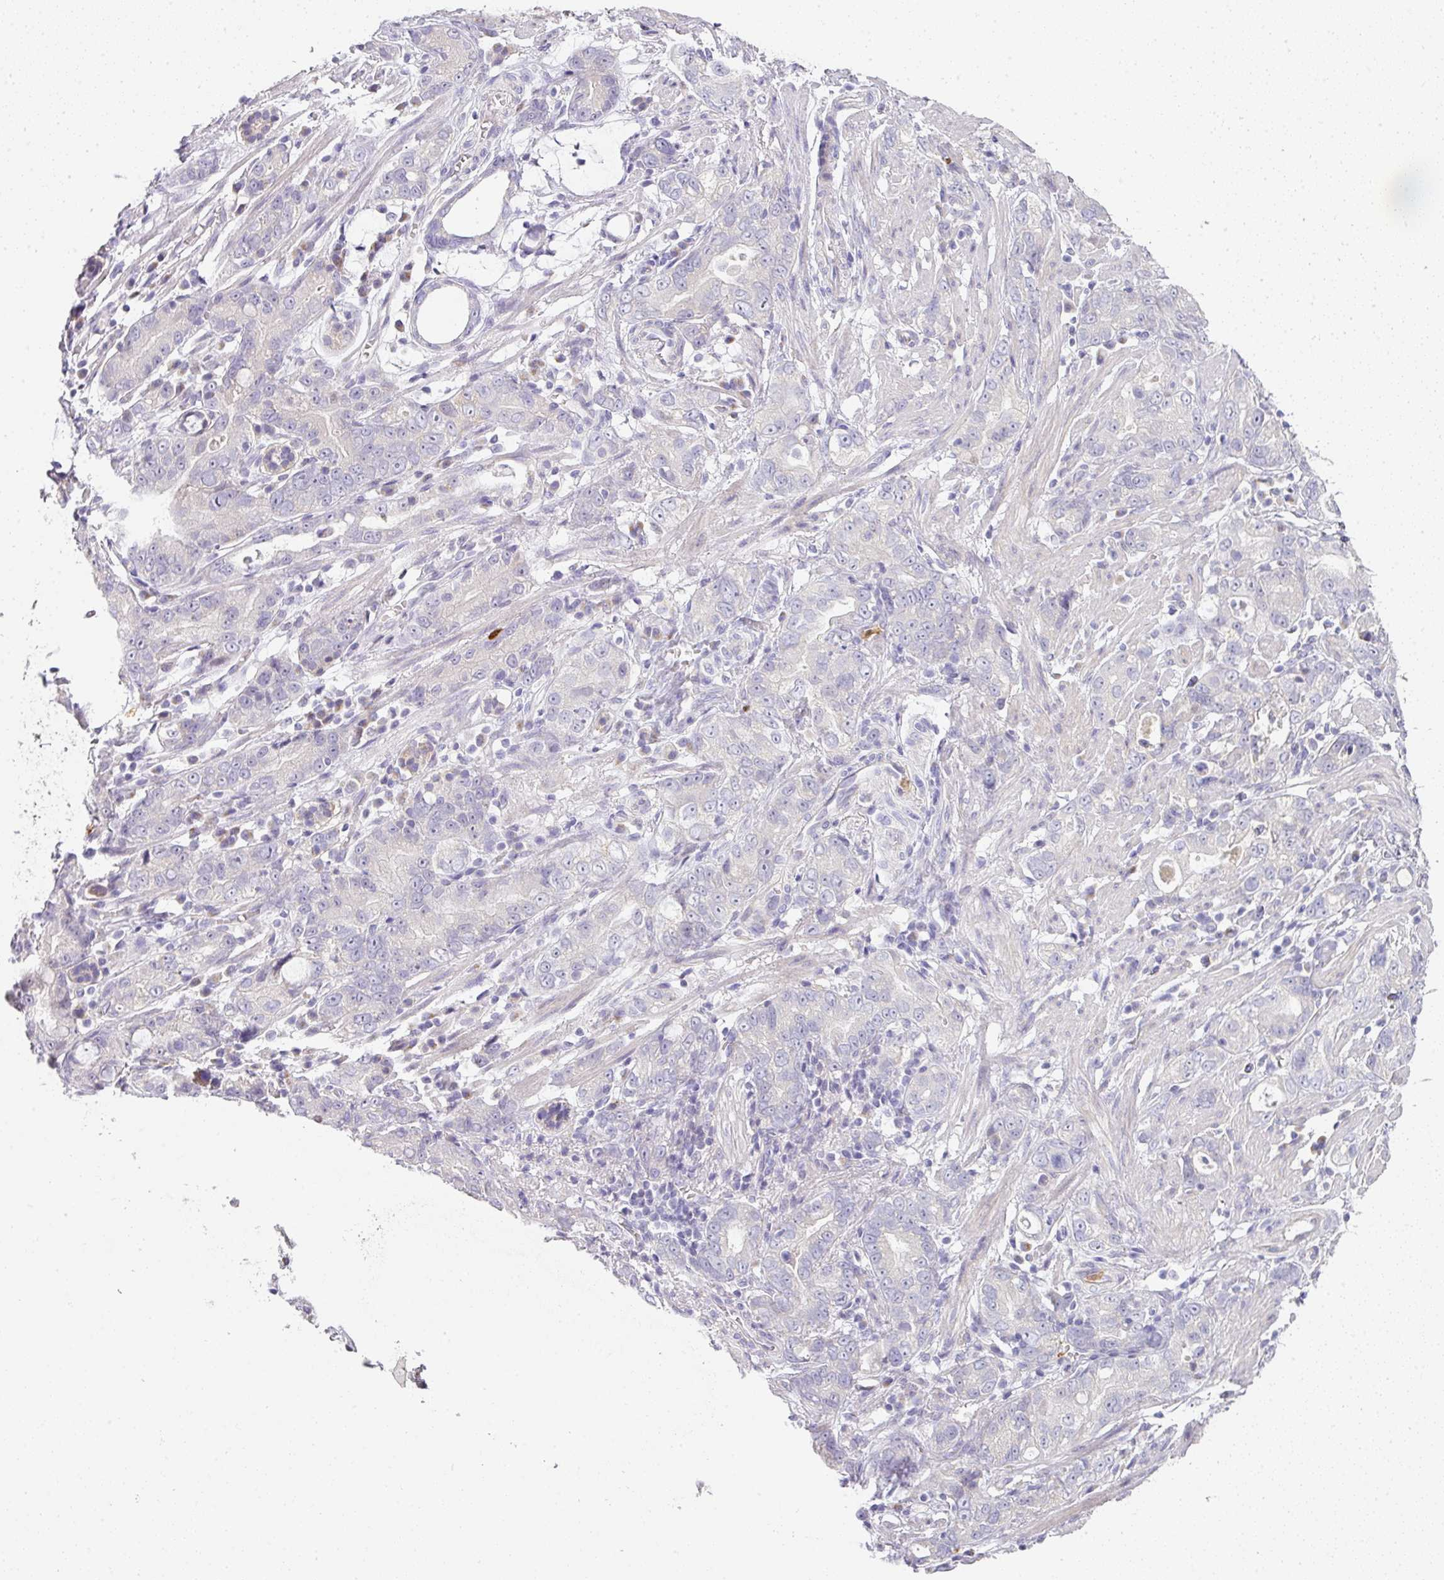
{"staining": {"intensity": "negative", "quantity": "none", "location": "none"}, "tissue": "stomach cancer", "cell_type": "Tumor cells", "image_type": "cancer", "snomed": [{"axis": "morphology", "description": "Adenocarcinoma, NOS"}, {"axis": "topography", "description": "Stomach"}], "caption": "A high-resolution histopathology image shows immunohistochemistry (IHC) staining of stomach cancer (adenocarcinoma), which demonstrates no significant expression in tumor cells.", "gene": "HHEX", "patient": {"sex": "male", "age": 55}}